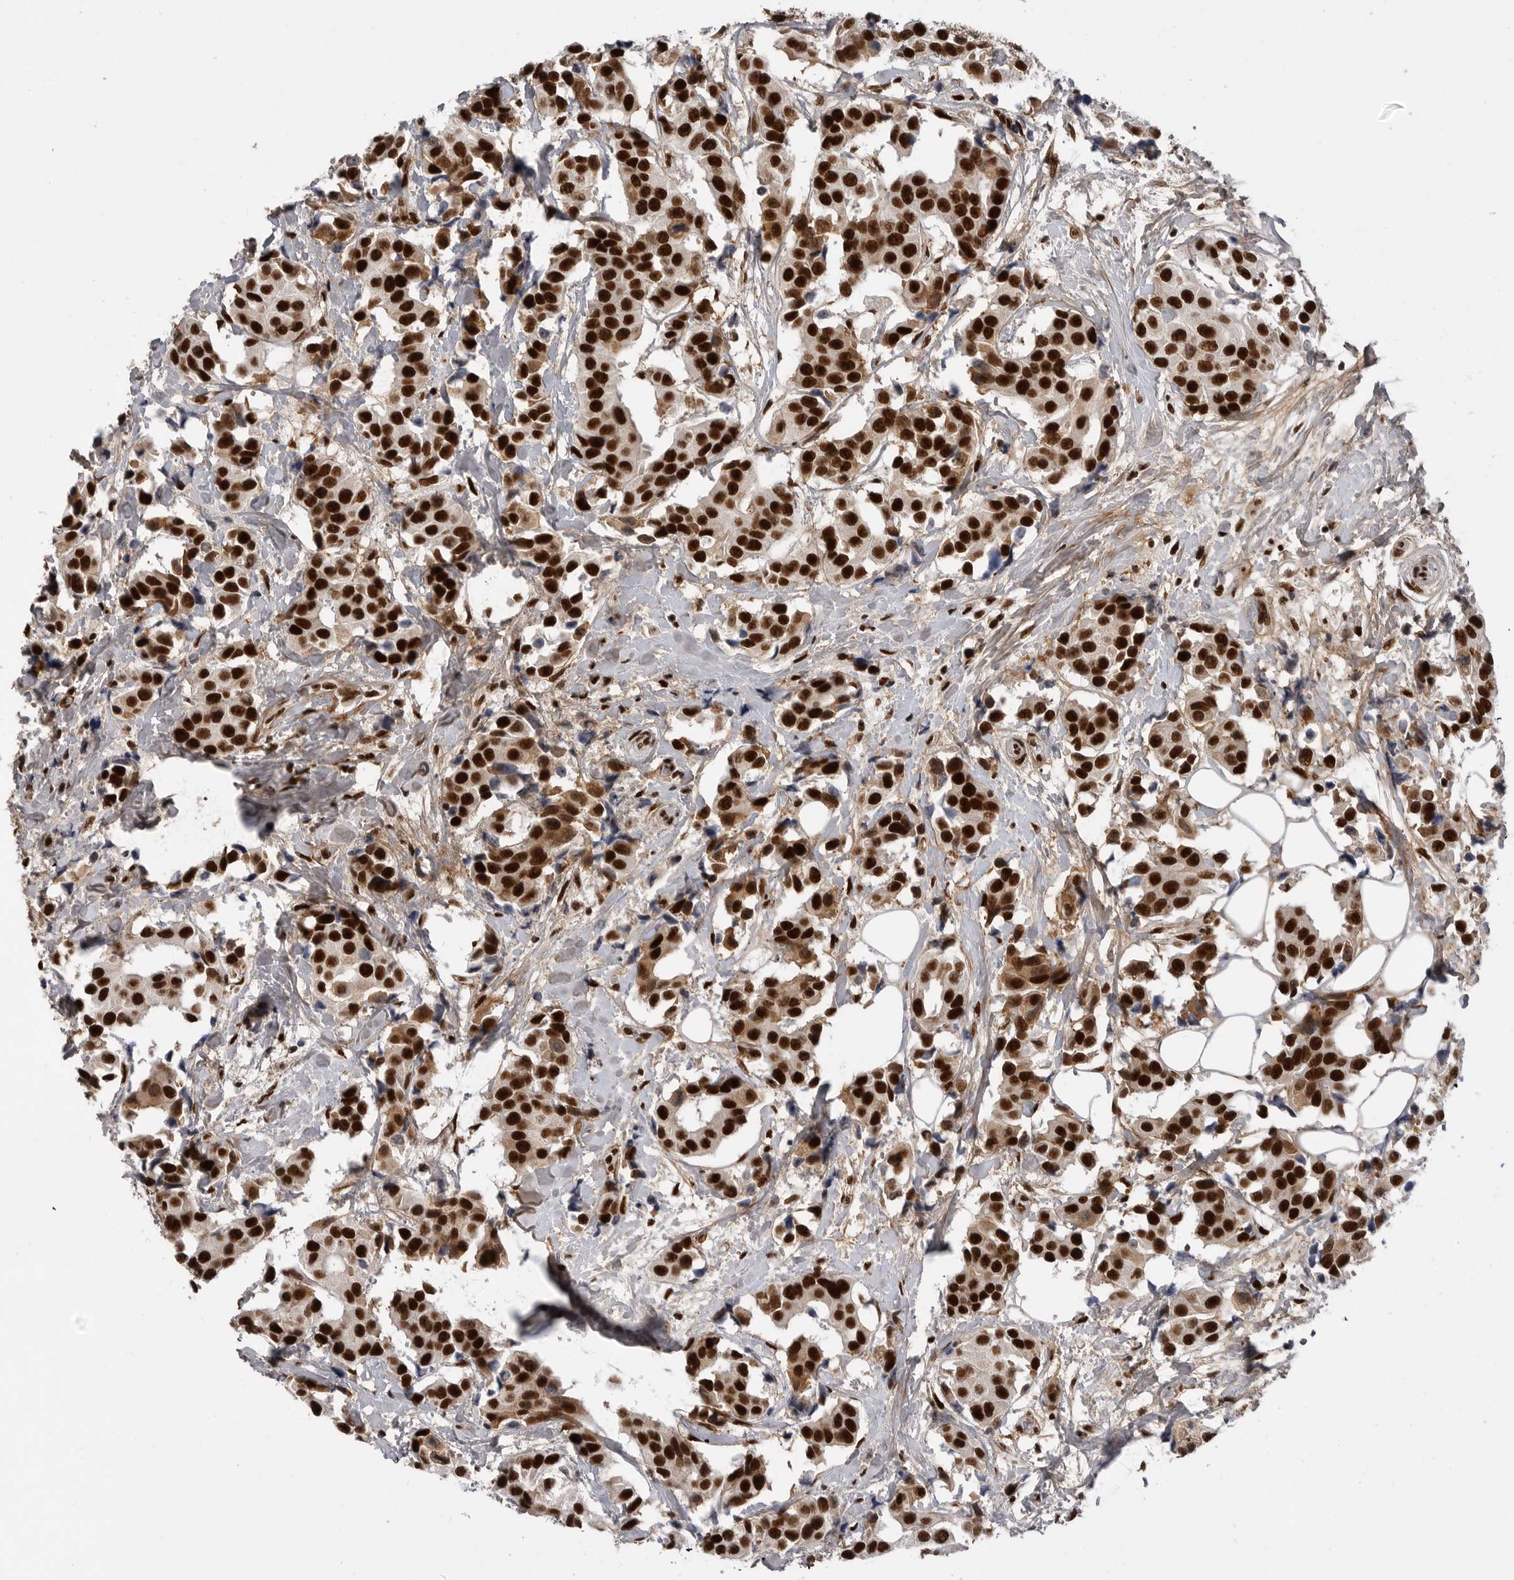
{"staining": {"intensity": "strong", "quantity": ">75%", "location": "nuclear"}, "tissue": "breast cancer", "cell_type": "Tumor cells", "image_type": "cancer", "snomed": [{"axis": "morphology", "description": "Normal tissue, NOS"}, {"axis": "morphology", "description": "Duct carcinoma"}, {"axis": "topography", "description": "Breast"}], "caption": "Immunohistochemical staining of invasive ductal carcinoma (breast) reveals strong nuclear protein expression in approximately >75% of tumor cells.", "gene": "PPP1R8", "patient": {"sex": "female", "age": 39}}